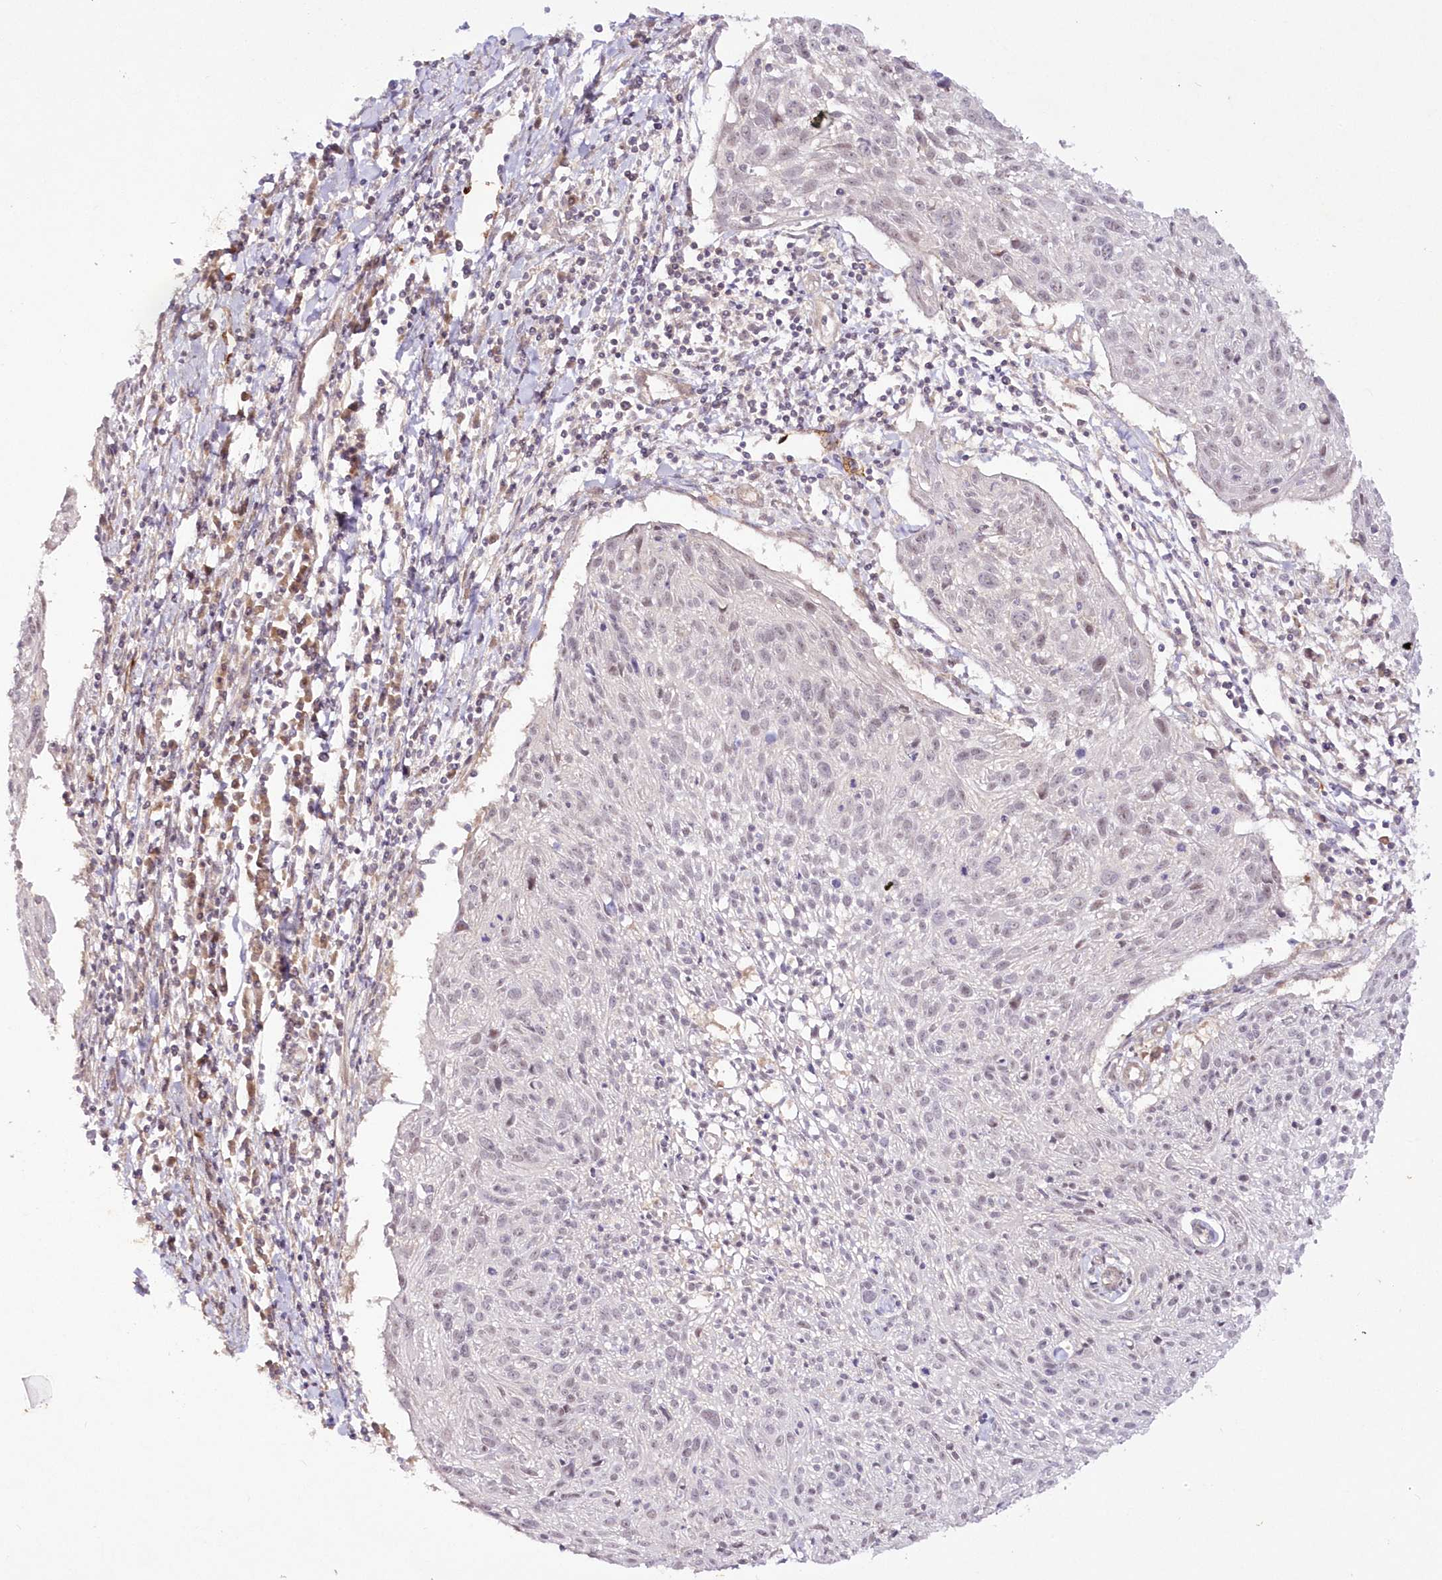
{"staining": {"intensity": "weak", "quantity": "<25%", "location": "nuclear"}, "tissue": "cervical cancer", "cell_type": "Tumor cells", "image_type": "cancer", "snomed": [{"axis": "morphology", "description": "Squamous cell carcinoma, NOS"}, {"axis": "topography", "description": "Cervix"}], "caption": "High power microscopy photomicrograph of an immunohistochemistry (IHC) photomicrograph of cervical cancer, revealing no significant staining in tumor cells. (Brightfield microscopy of DAB IHC at high magnification).", "gene": "IPMK", "patient": {"sex": "female", "age": 51}}